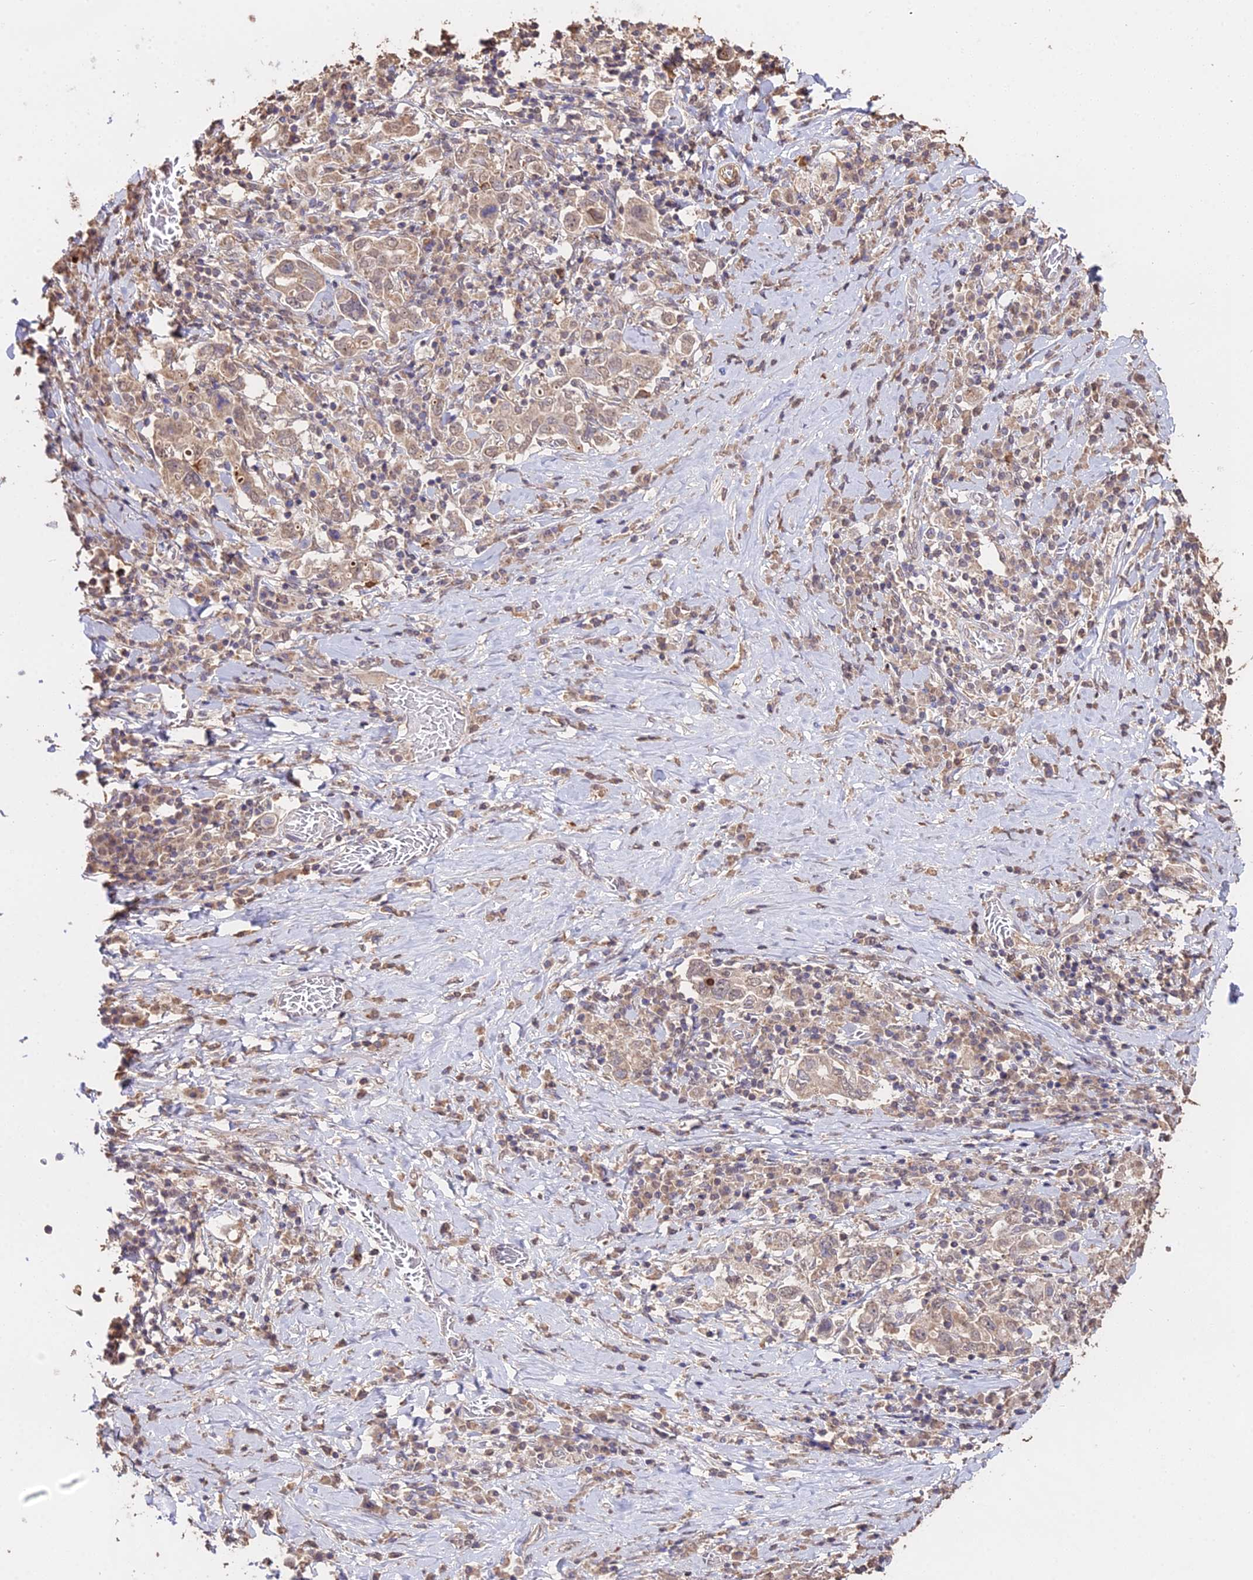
{"staining": {"intensity": "weak", "quantity": ">75%", "location": "cytoplasmic/membranous"}, "tissue": "stomach cancer", "cell_type": "Tumor cells", "image_type": "cancer", "snomed": [{"axis": "morphology", "description": "Adenocarcinoma, NOS"}, {"axis": "topography", "description": "Stomach, upper"}, {"axis": "topography", "description": "Stomach"}], "caption": "Stomach cancer (adenocarcinoma) stained with DAB (3,3'-diaminobenzidine) immunohistochemistry (IHC) displays low levels of weak cytoplasmic/membranous staining in about >75% of tumor cells.", "gene": "METTL13", "patient": {"sex": "male", "age": 62}}